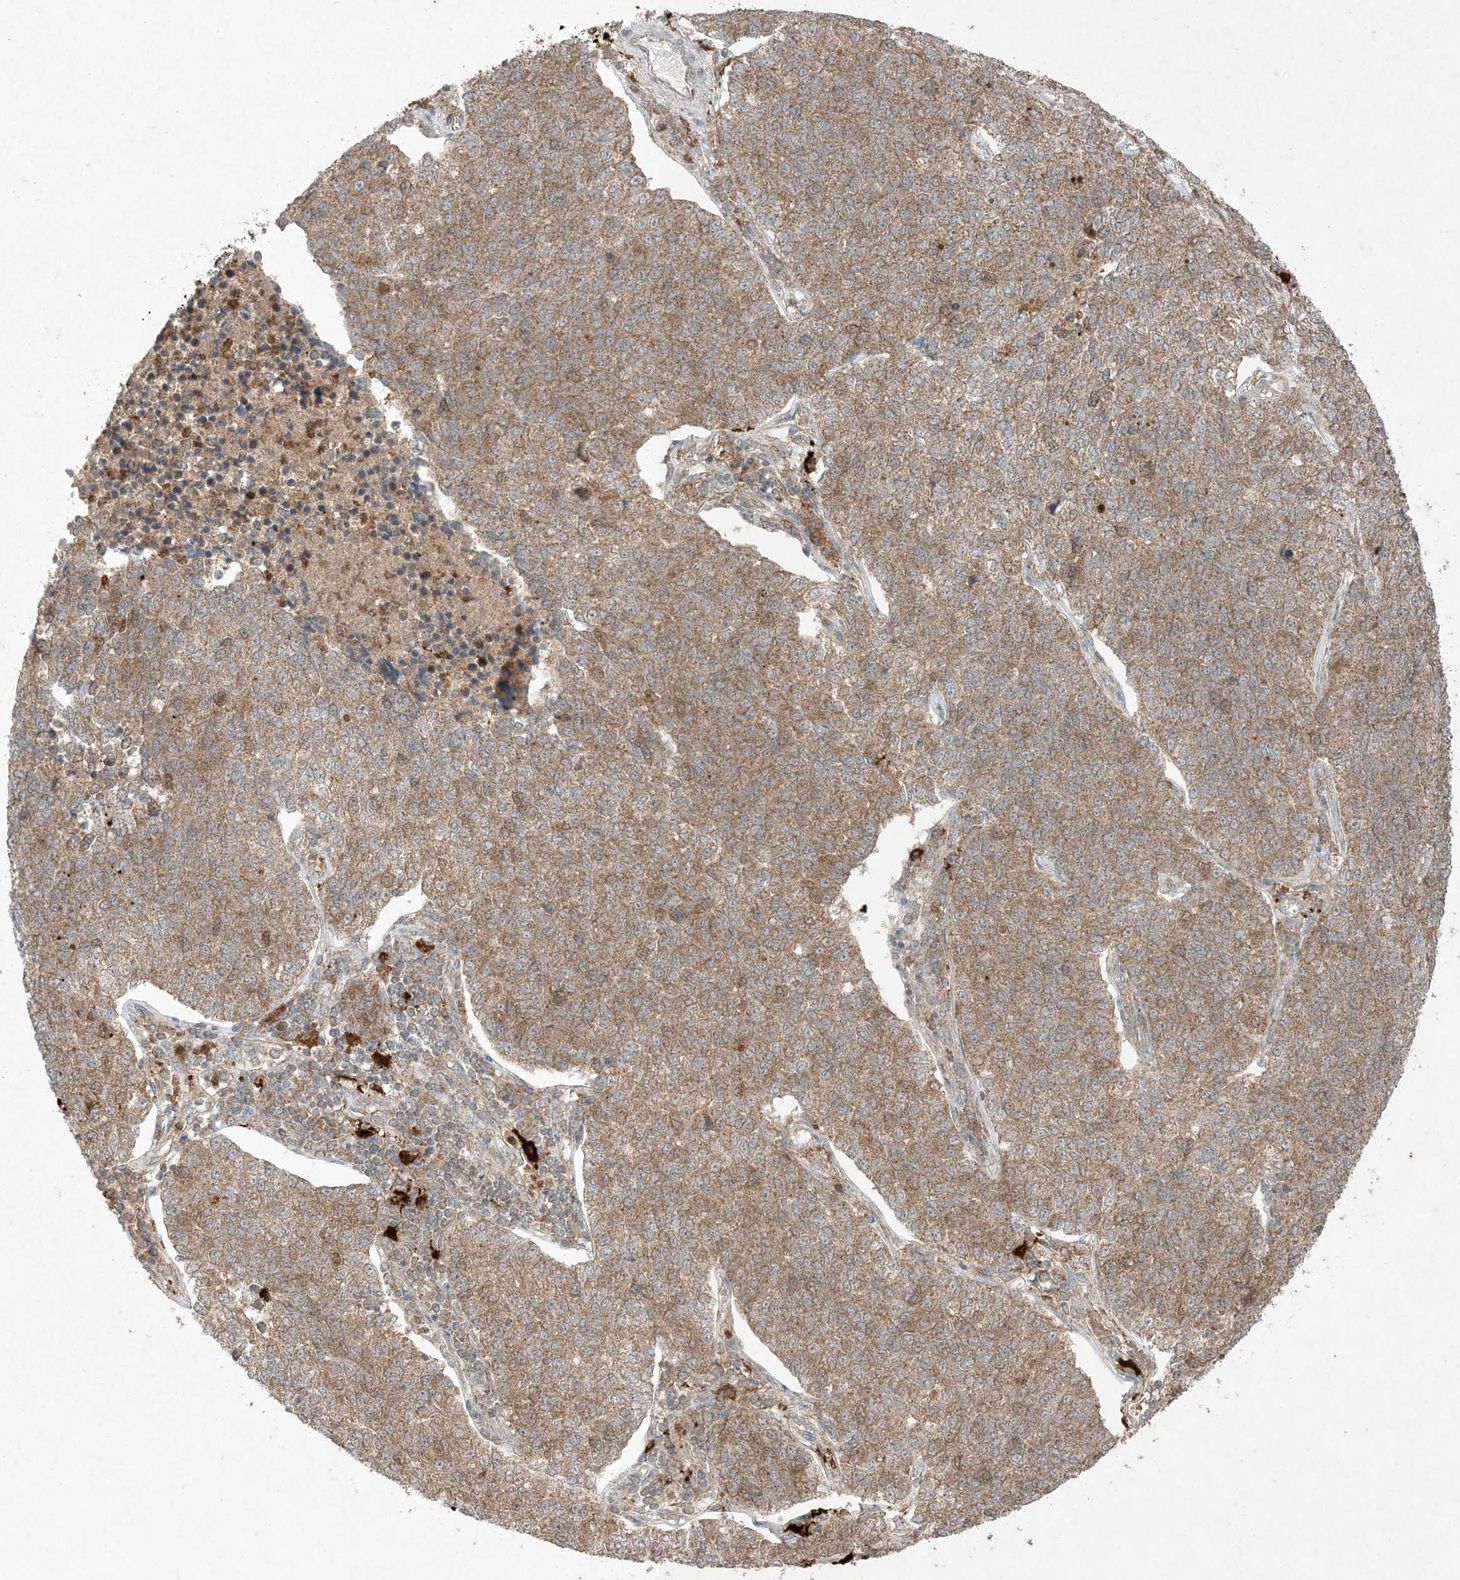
{"staining": {"intensity": "moderate", "quantity": ">75%", "location": "cytoplasmic/membranous"}, "tissue": "lung cancer", "cell_type": "Tumor cells", "image_type": "cancer", "snomed": [{"axis": "morphology", "description": "Adenocarcinoma, NOS"}, {"axis": "topography", "description": "Lung"}], "caption": "Protein expression analysis of adenocarcinoma (lung) exhibits moderate cytoplasmic/membranous positivity in approximately >75% of tumor cells.", "gene": "UBE2C", "patient": {"sex": "male", "age": 49}}